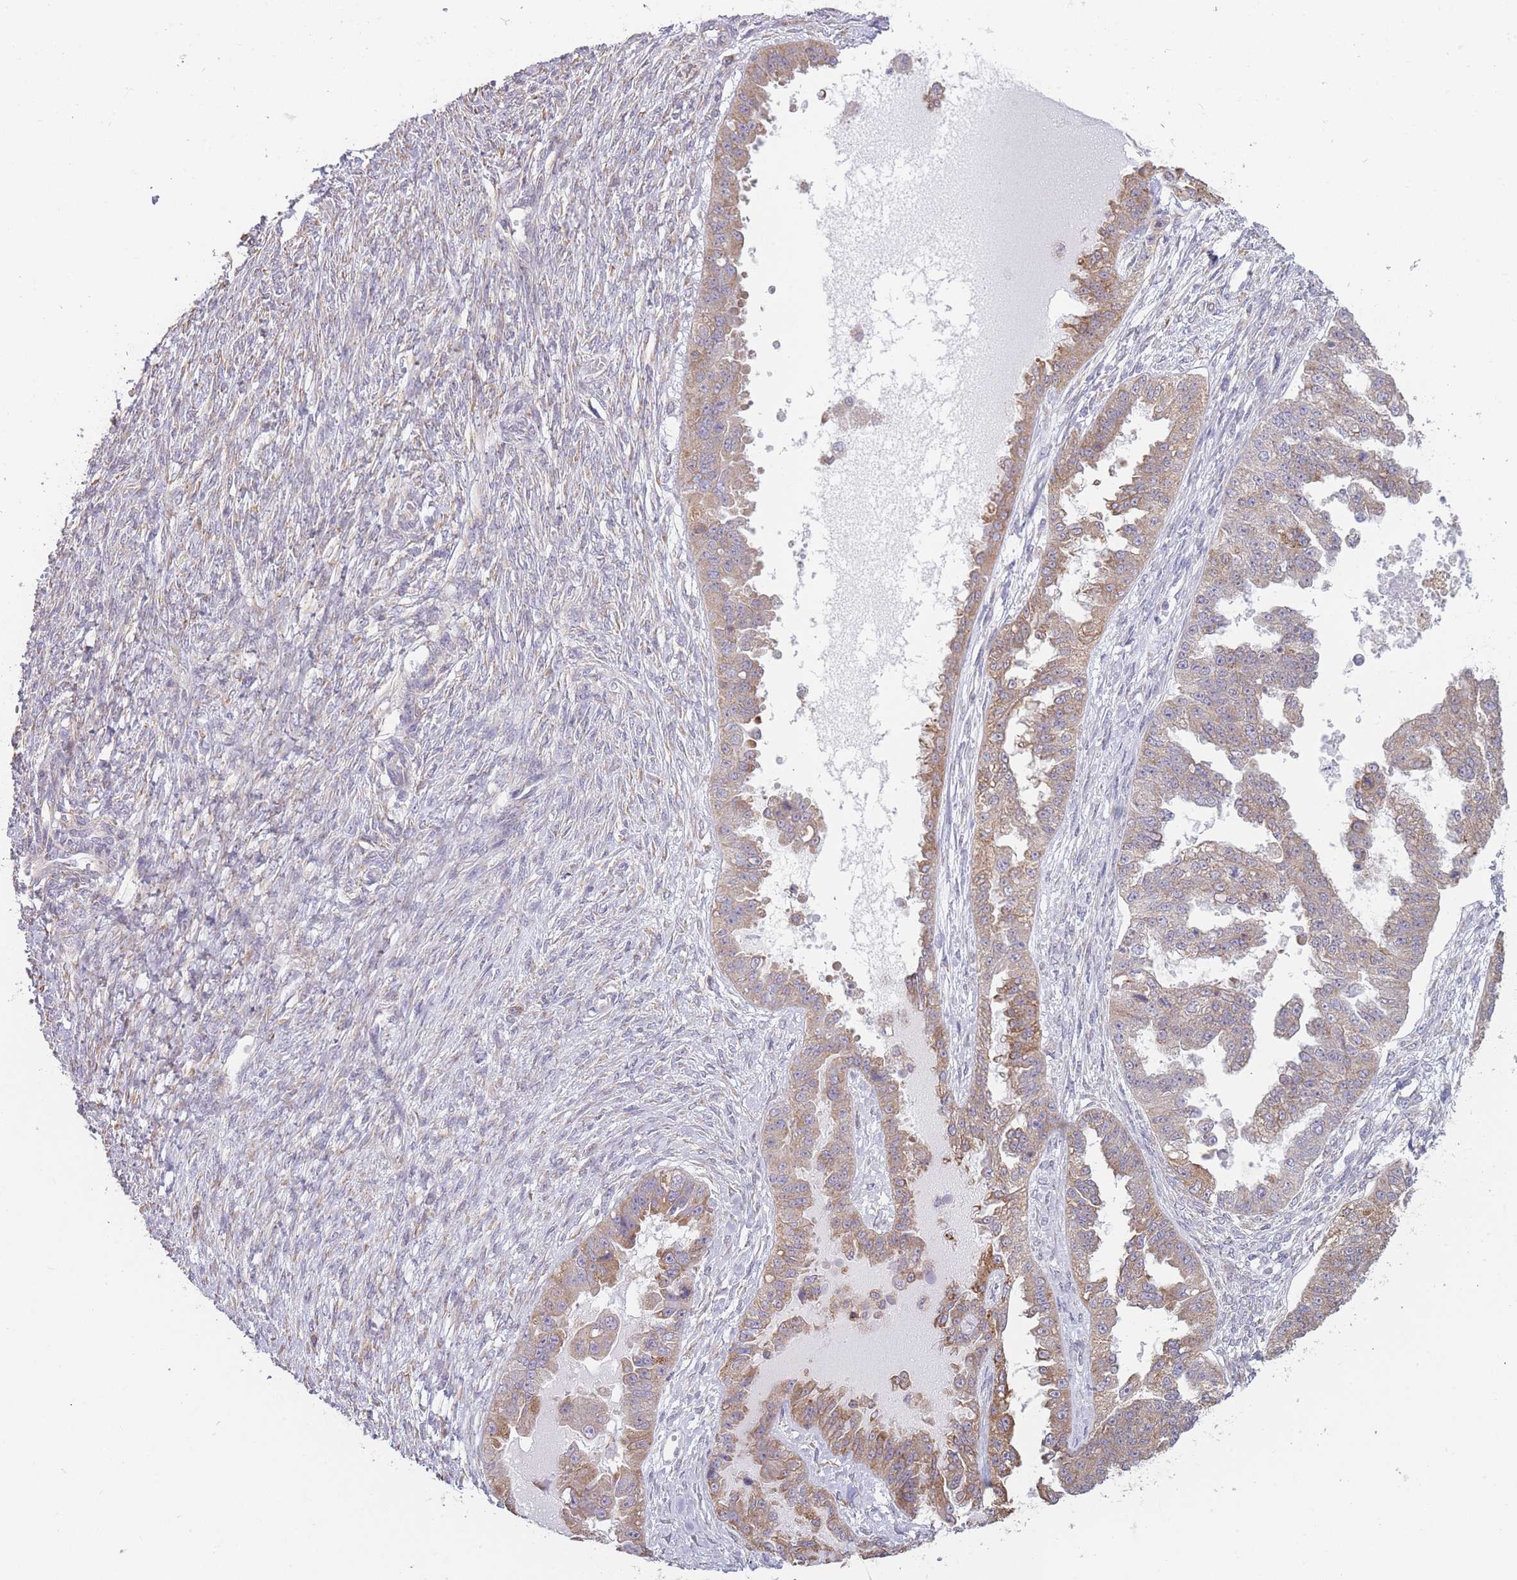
{"staining": {"intensity": "moderate", "quantity": "25%-75%", "location": "cytoplasmic/membranous"}, "tissue": "ovarian cancer", "cell_type": "Tumor cells", "image_type": "cancer", "snomed": [{"axis": "morphology", "description": "Cystadenocarcinoma, serous, NOS"}, {"axis": "topography", "description": "Ovary"}], "caption": "The immunohistochemical stain labels moderate cytoplasmic/membranous expression in tumor cells of serous cystadenocarcinoma (ovarian) tissue.", "gene": "TRAPPC5", "patient": {"sex": "female", "age": 58}}